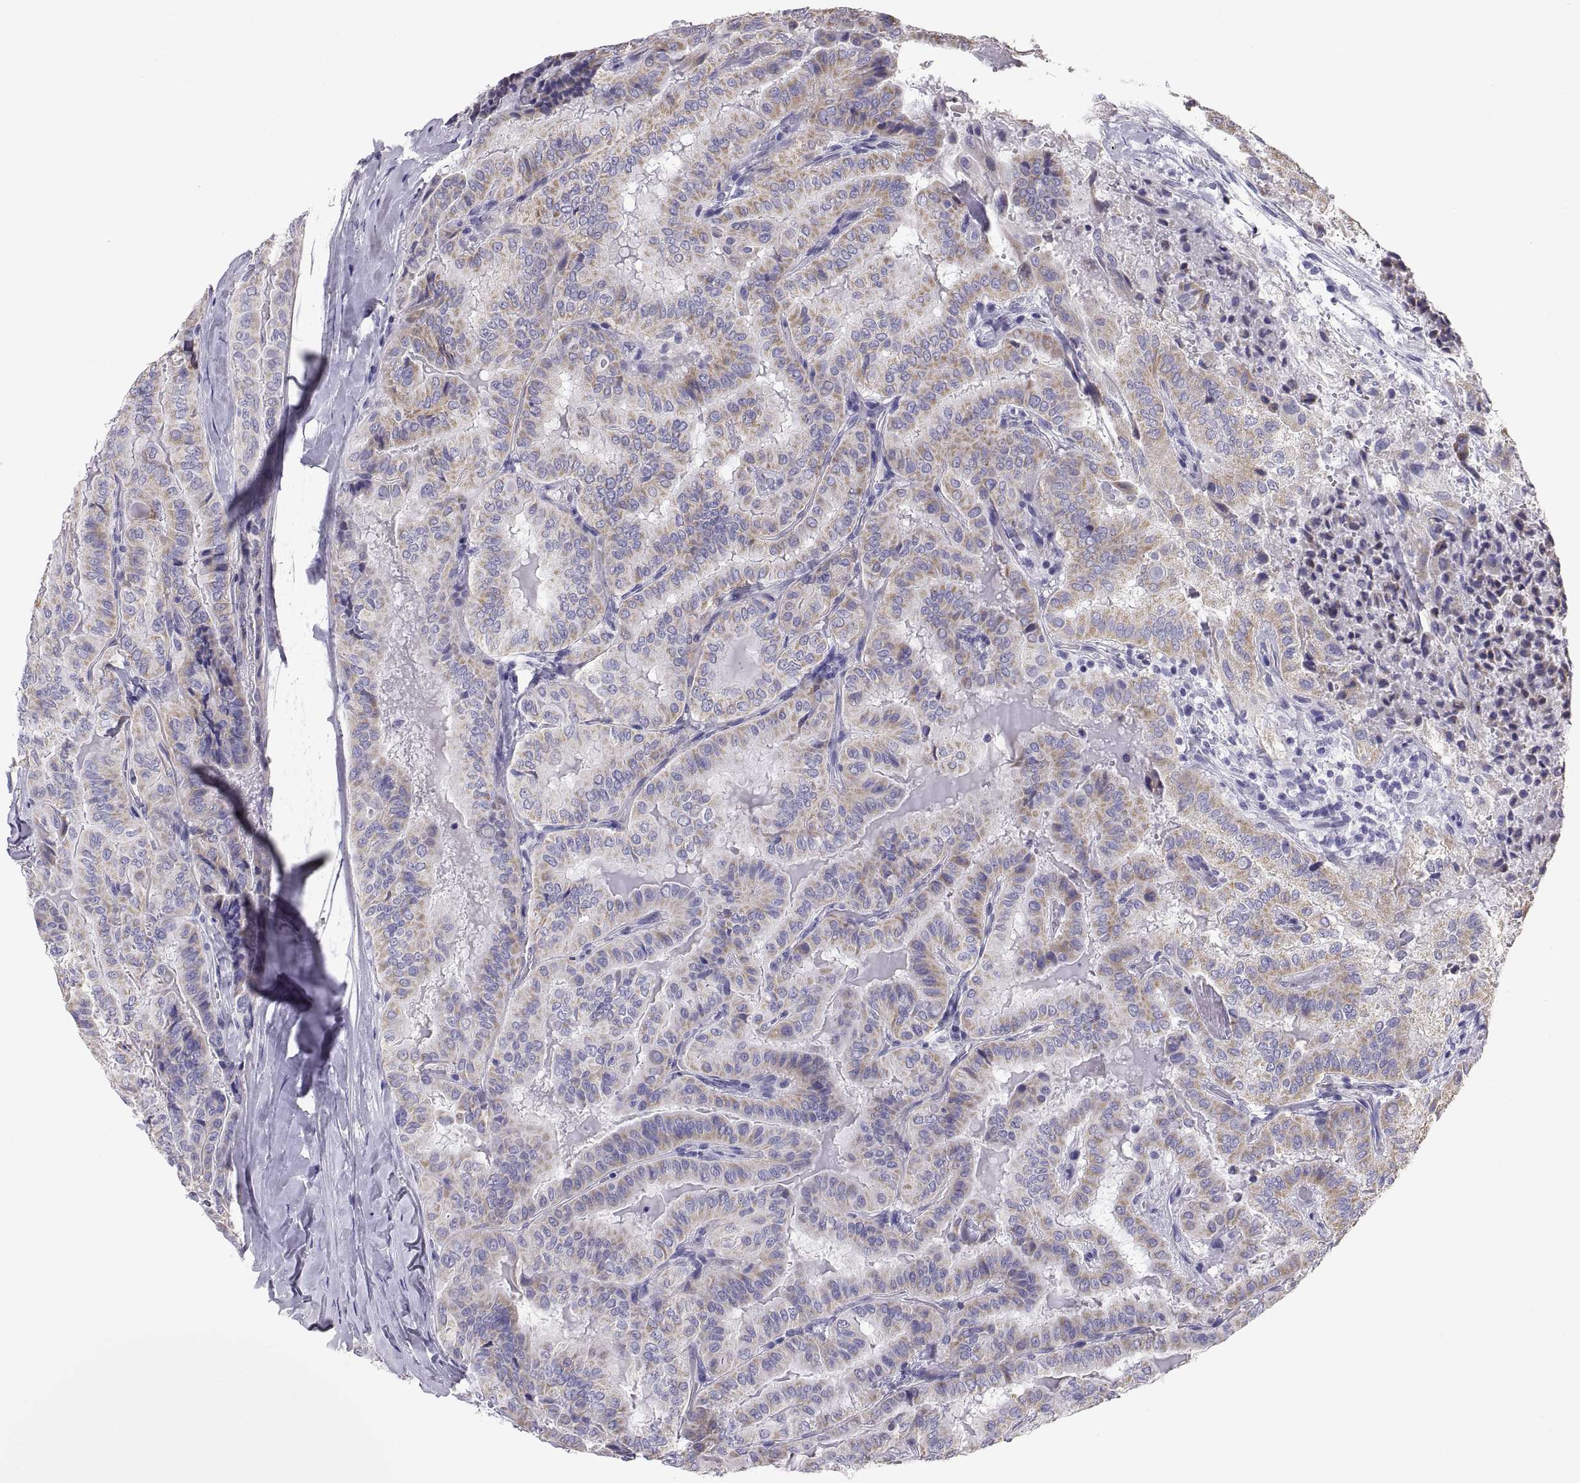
{"staining": {"intensity": "moderate", "quantity": "25%-75%", "location": "cytoplasmic/membranous"}, "tissue": "thyroid cancer", "cell_type": "Tumor cells", "image_type": "cancer", "snomed": [{"axis": "morphology", "description": "Papillary adenocarcinoma, NOS"}, {"axis": "topography", "description": "Thyroid gland"}], "caption": "Thyroid cancer (papillary adenocarcinoma) stained with a brown dye shows moderate cytoplasmic/membranous positive staining in about 25%-75% of tumor cells.", "gene": "FAM170A", "patient": {"sex": "female", "age": 68}}